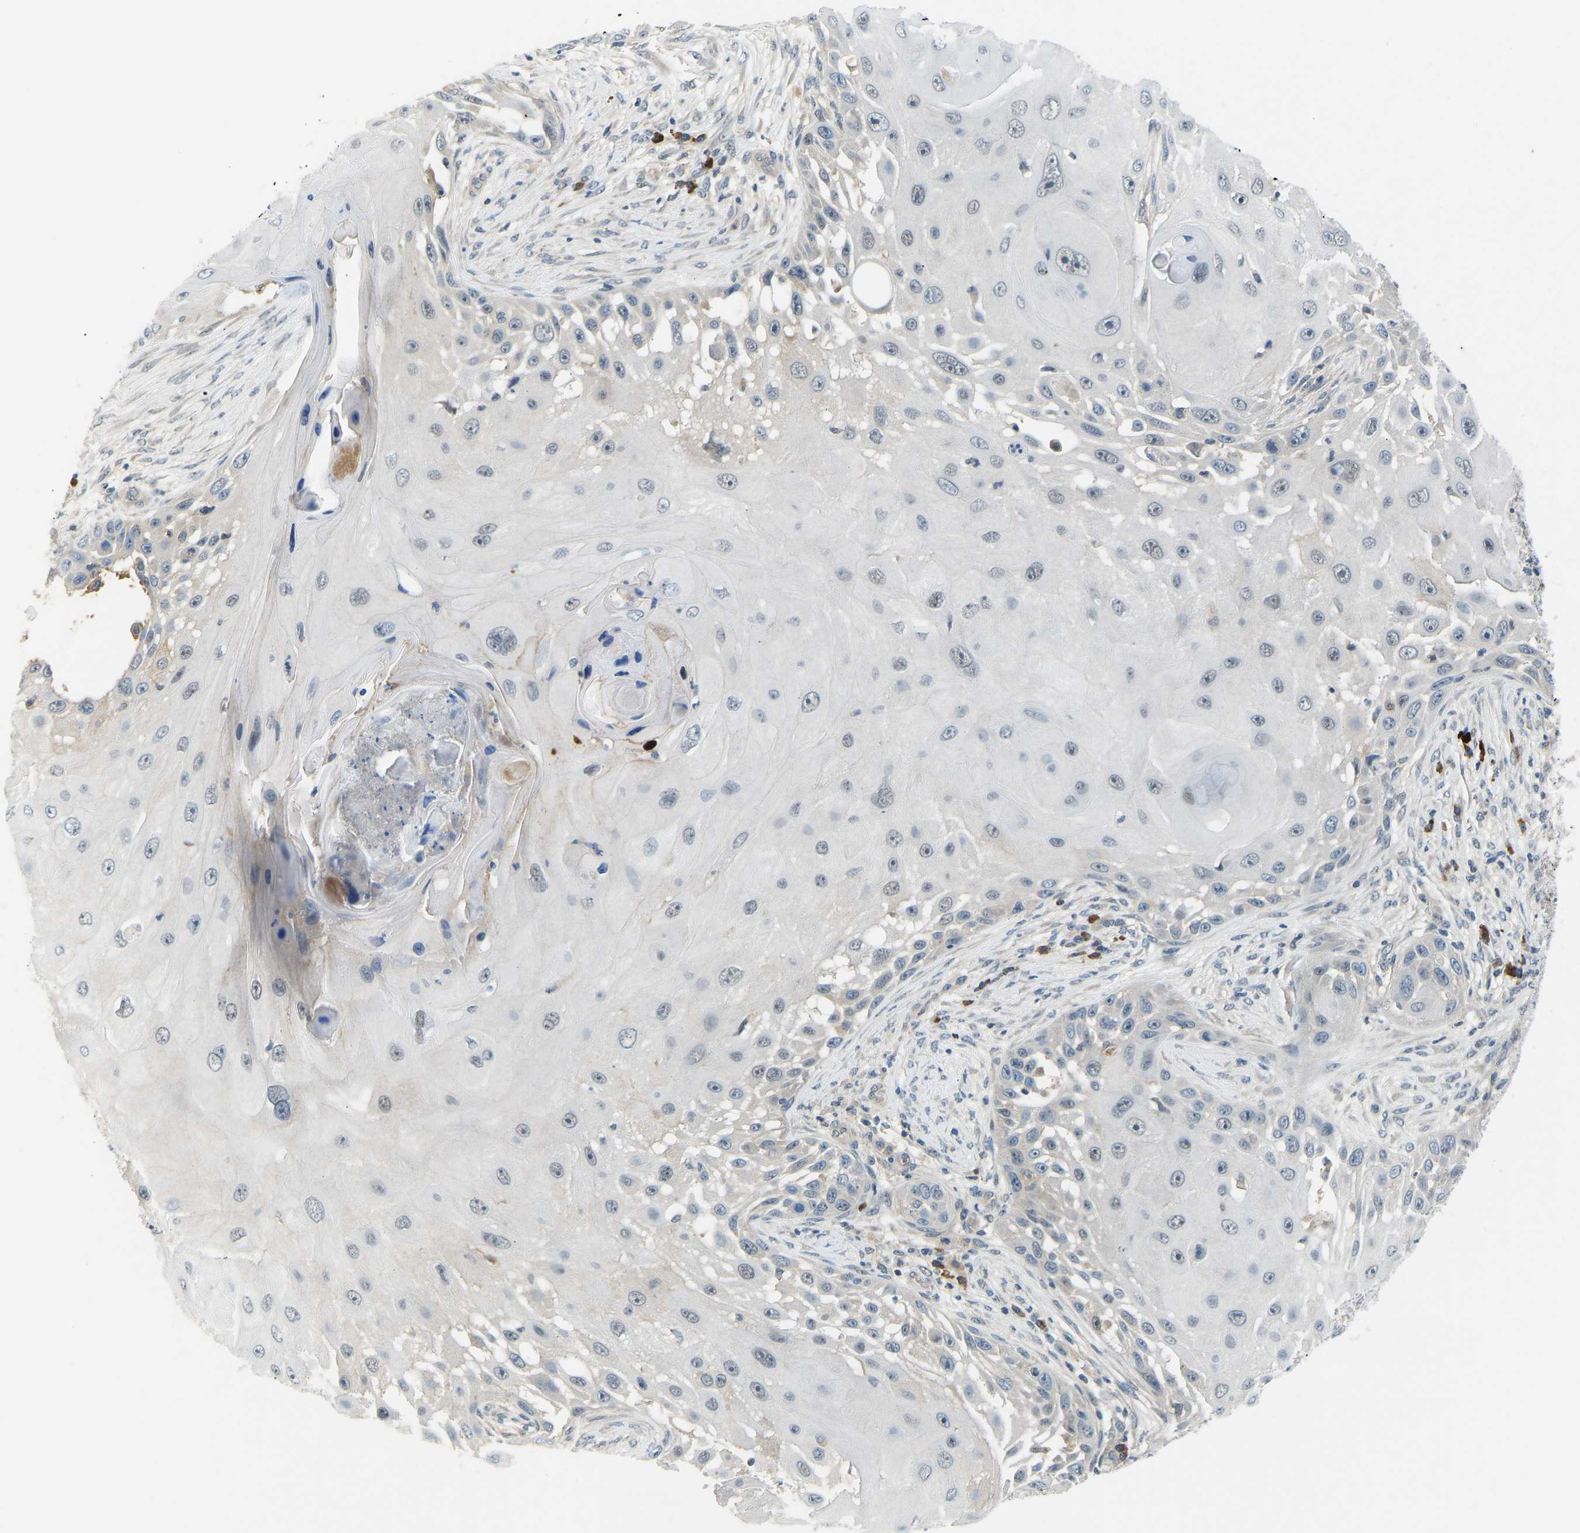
{"staining": {"intensity": "negative", "quantity": "none", "location": "none"}, "tissue": "skin cancer", "cell_type": "Tumor cells", "image_type": "cancer", "snomed": [{"axis": "morphology", "description": "Squamous cell carcinoma, NOS"}, {"axis": "topography", "description": "Skin"}], "caption": "An image of squamous cell carcinoma (skin) stained for a protein reveals no brown staining in tumor cells. The staining is performed using DAB (3,3'-diaminobenzidine) brown chromogen with nuclei counter-stained in using hematoxylin.", "gene": "ZNF251", "patient": {"sex": "female", "age": 44}}